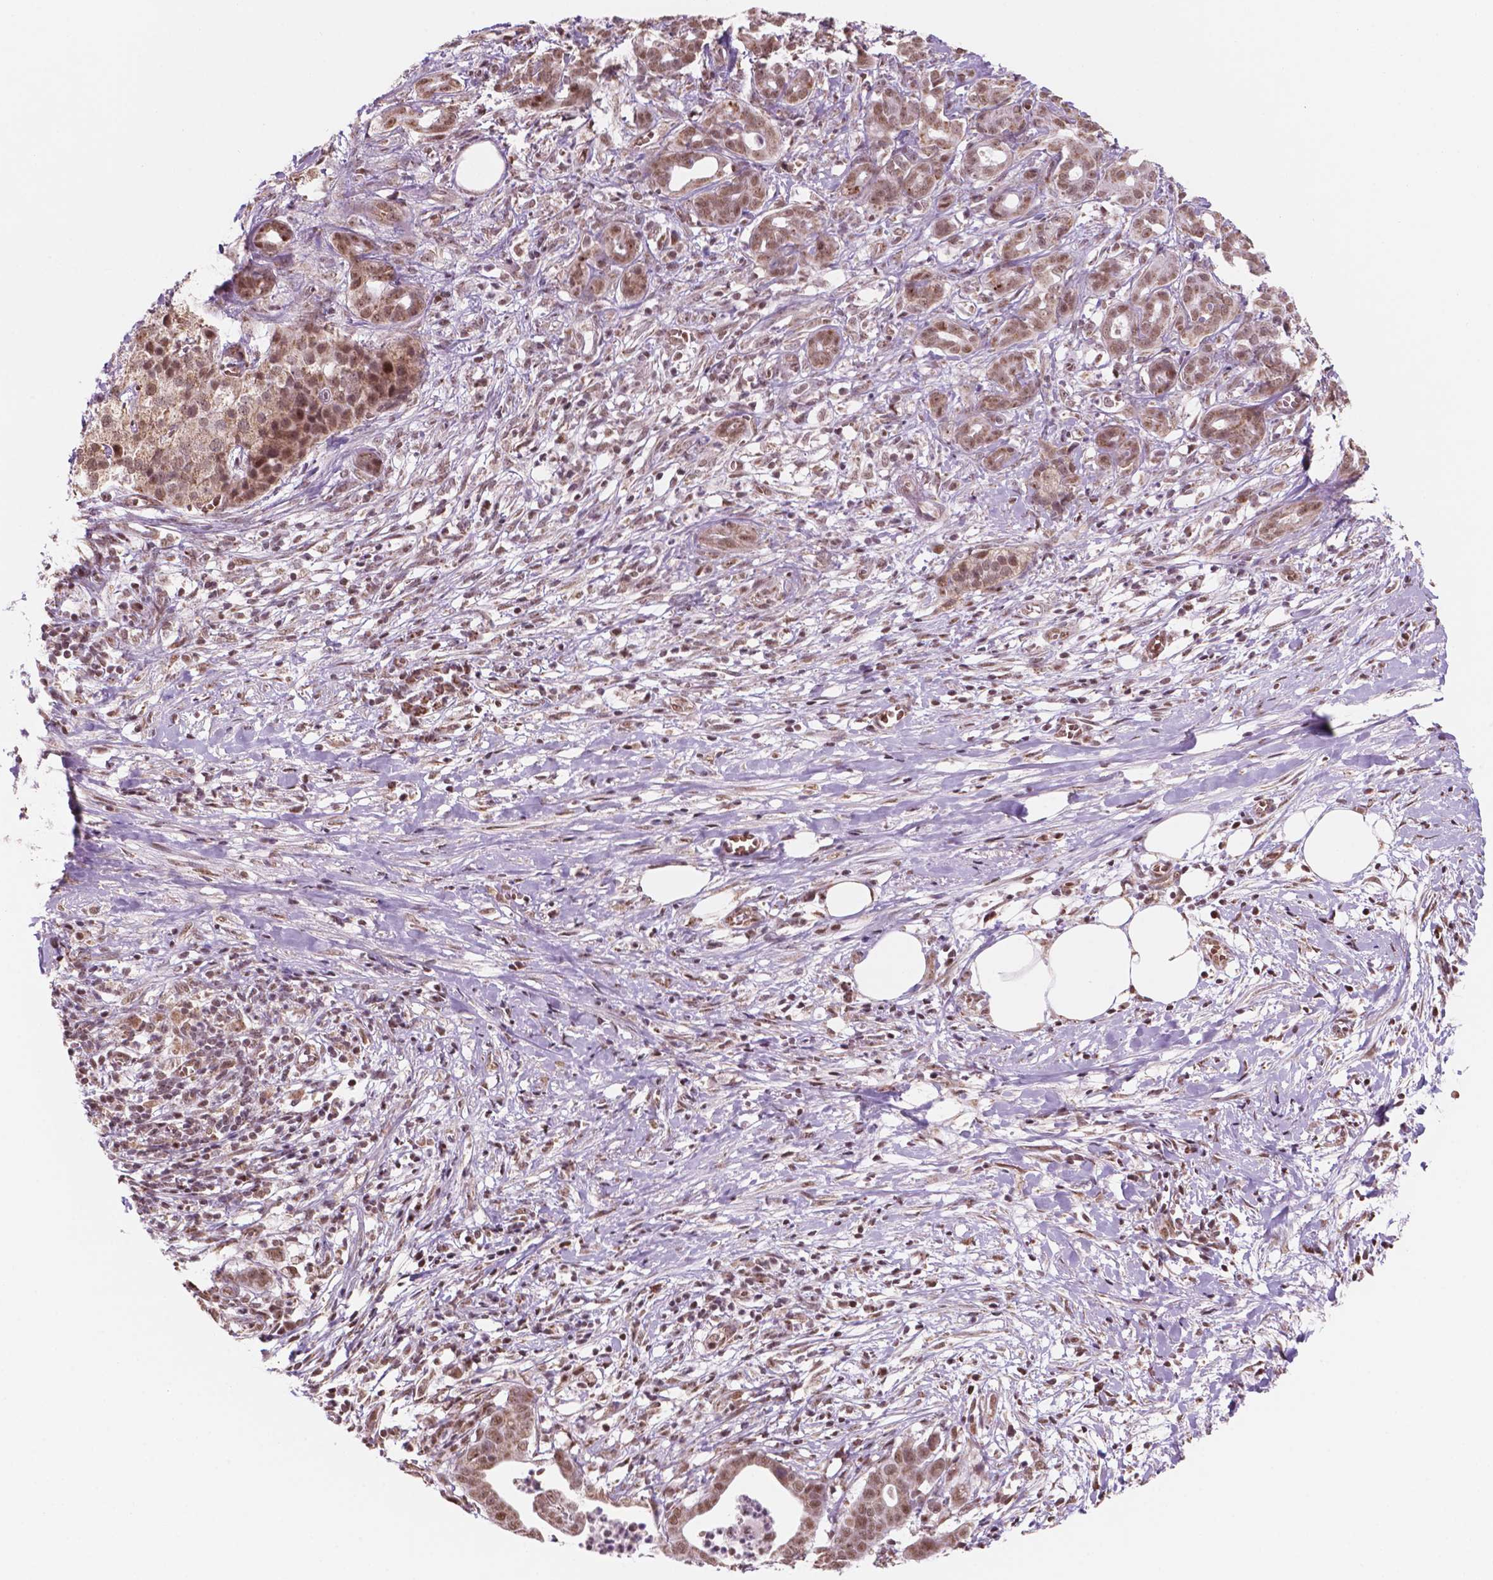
{"staining": {"intensity": "moderate", "quantity": ">75%", "location": "cytoplasmic/membranous,nuclear"}, "tissue": "pancreatic cancer", "cell_type": "Tumor cells", "image_type": "cancer", "snomed": [{"axis": "morphology", "description": "Adenocarcinoma, NOS"}, {"axis": "topography", "description": "Pancreas"}], "caption": "Adenocarcinoma (pancreatic) stained for a protein demonstrates moderate cytoplasmic/membranous and nuclear positivity in tumor cells. (brown staining indicates protein expression, while blue staining denotes nuclei).", "gene": "NDUFA10", "patient": {"sex": "male", "age": 61}}